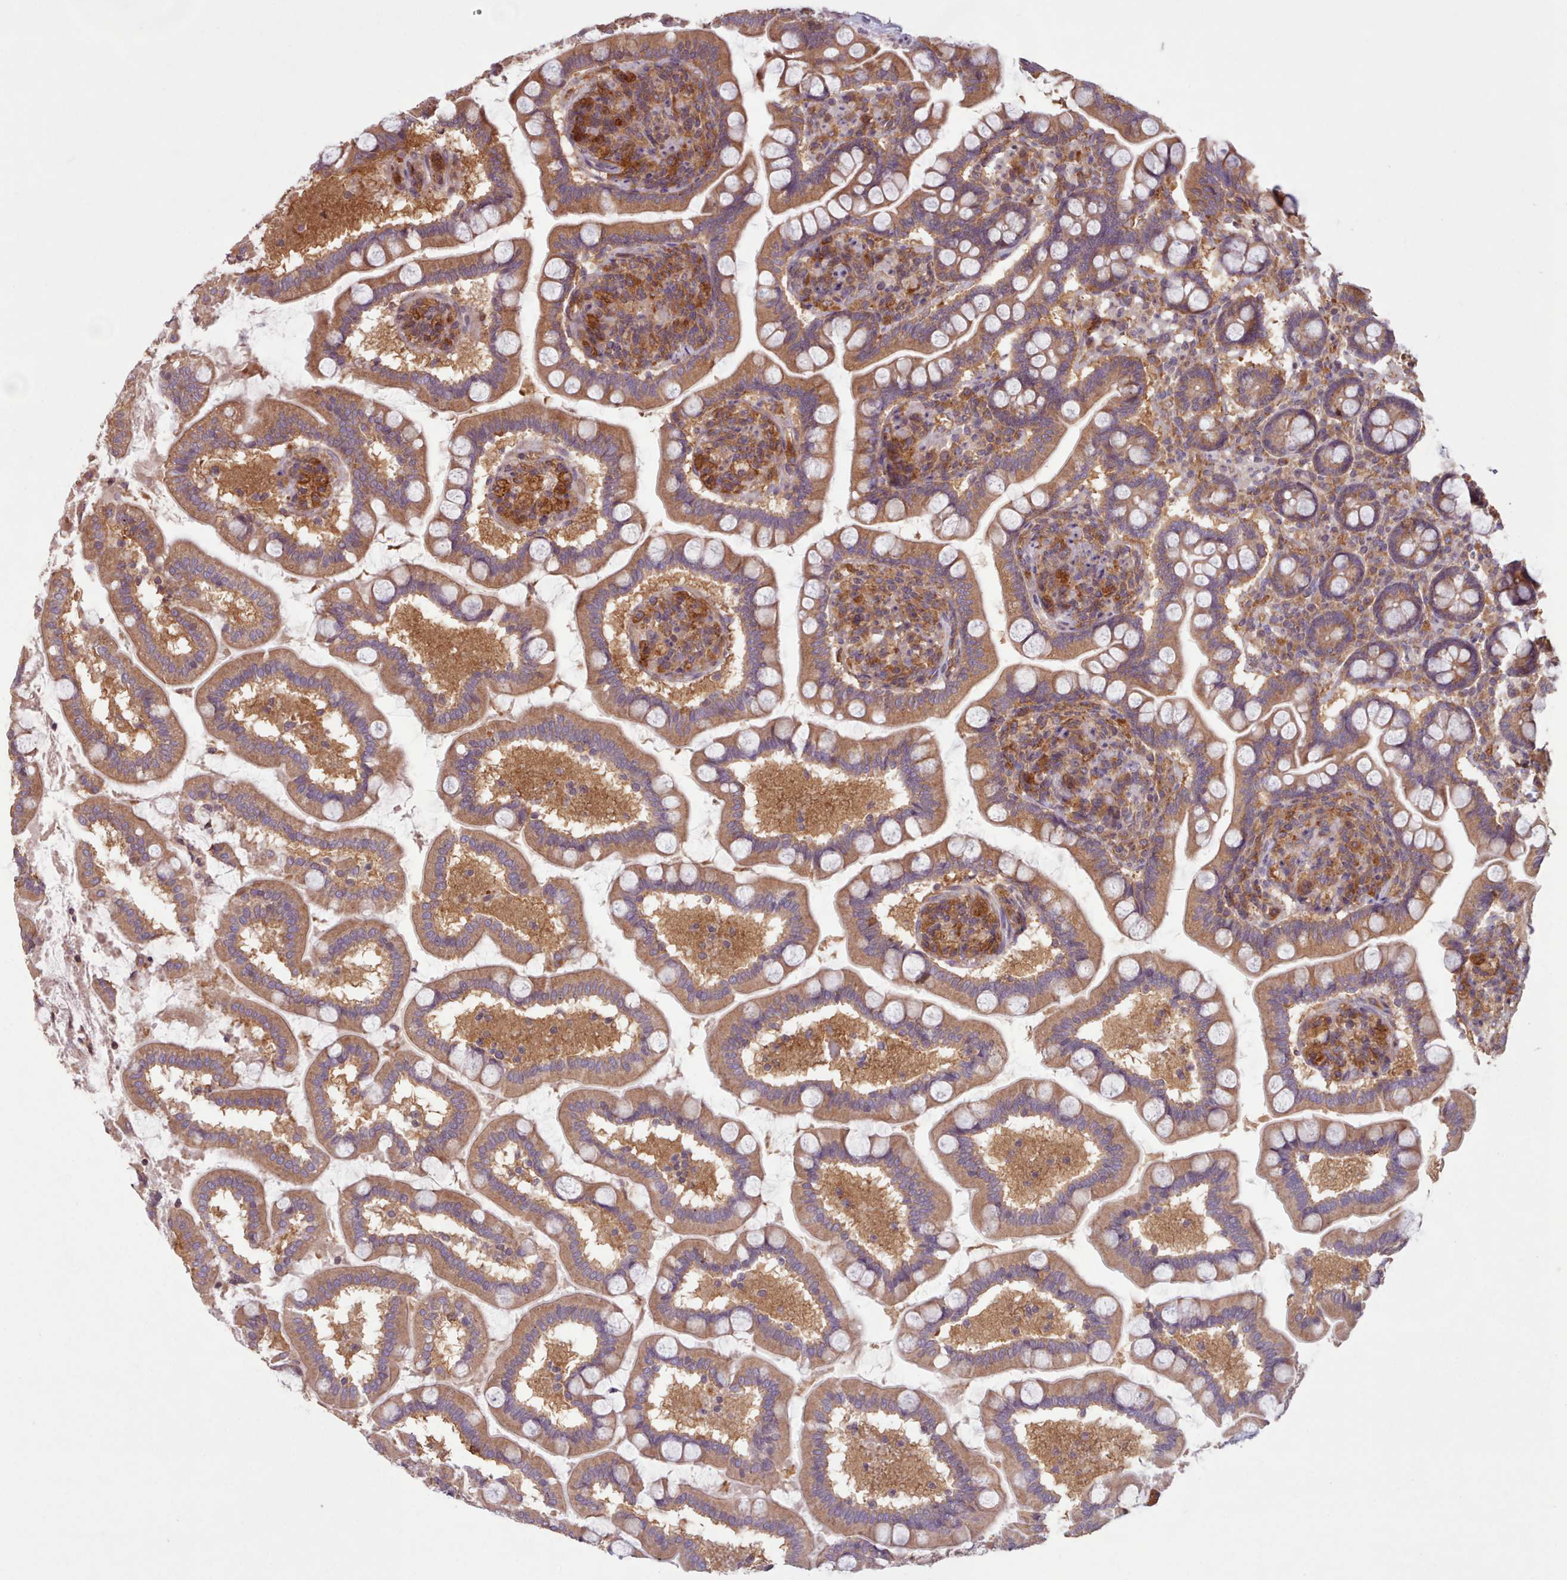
{"staining": {"intensity": "moderate", "quantity": ">75%", "location": "cytoplasmic/membranous"}, "tissue": "small intestine", "cell_type": "Glandular cells", "image_type": "normal", "snomed": [{"axis": "morphology", "description": "Normal tissue, NOS"}, {"axis": "topography", "description": "Small intestine"}], "caption": "Immunohistochemistry (DAB (3,3'-diaminobenzidine)) staining of normal small intestine displays moderate cytoplasmic/membranous protein staining in about >75% of glandular cells.", "gene": "WASHC2A", "patient": {"sex": "female", "age": 64}}